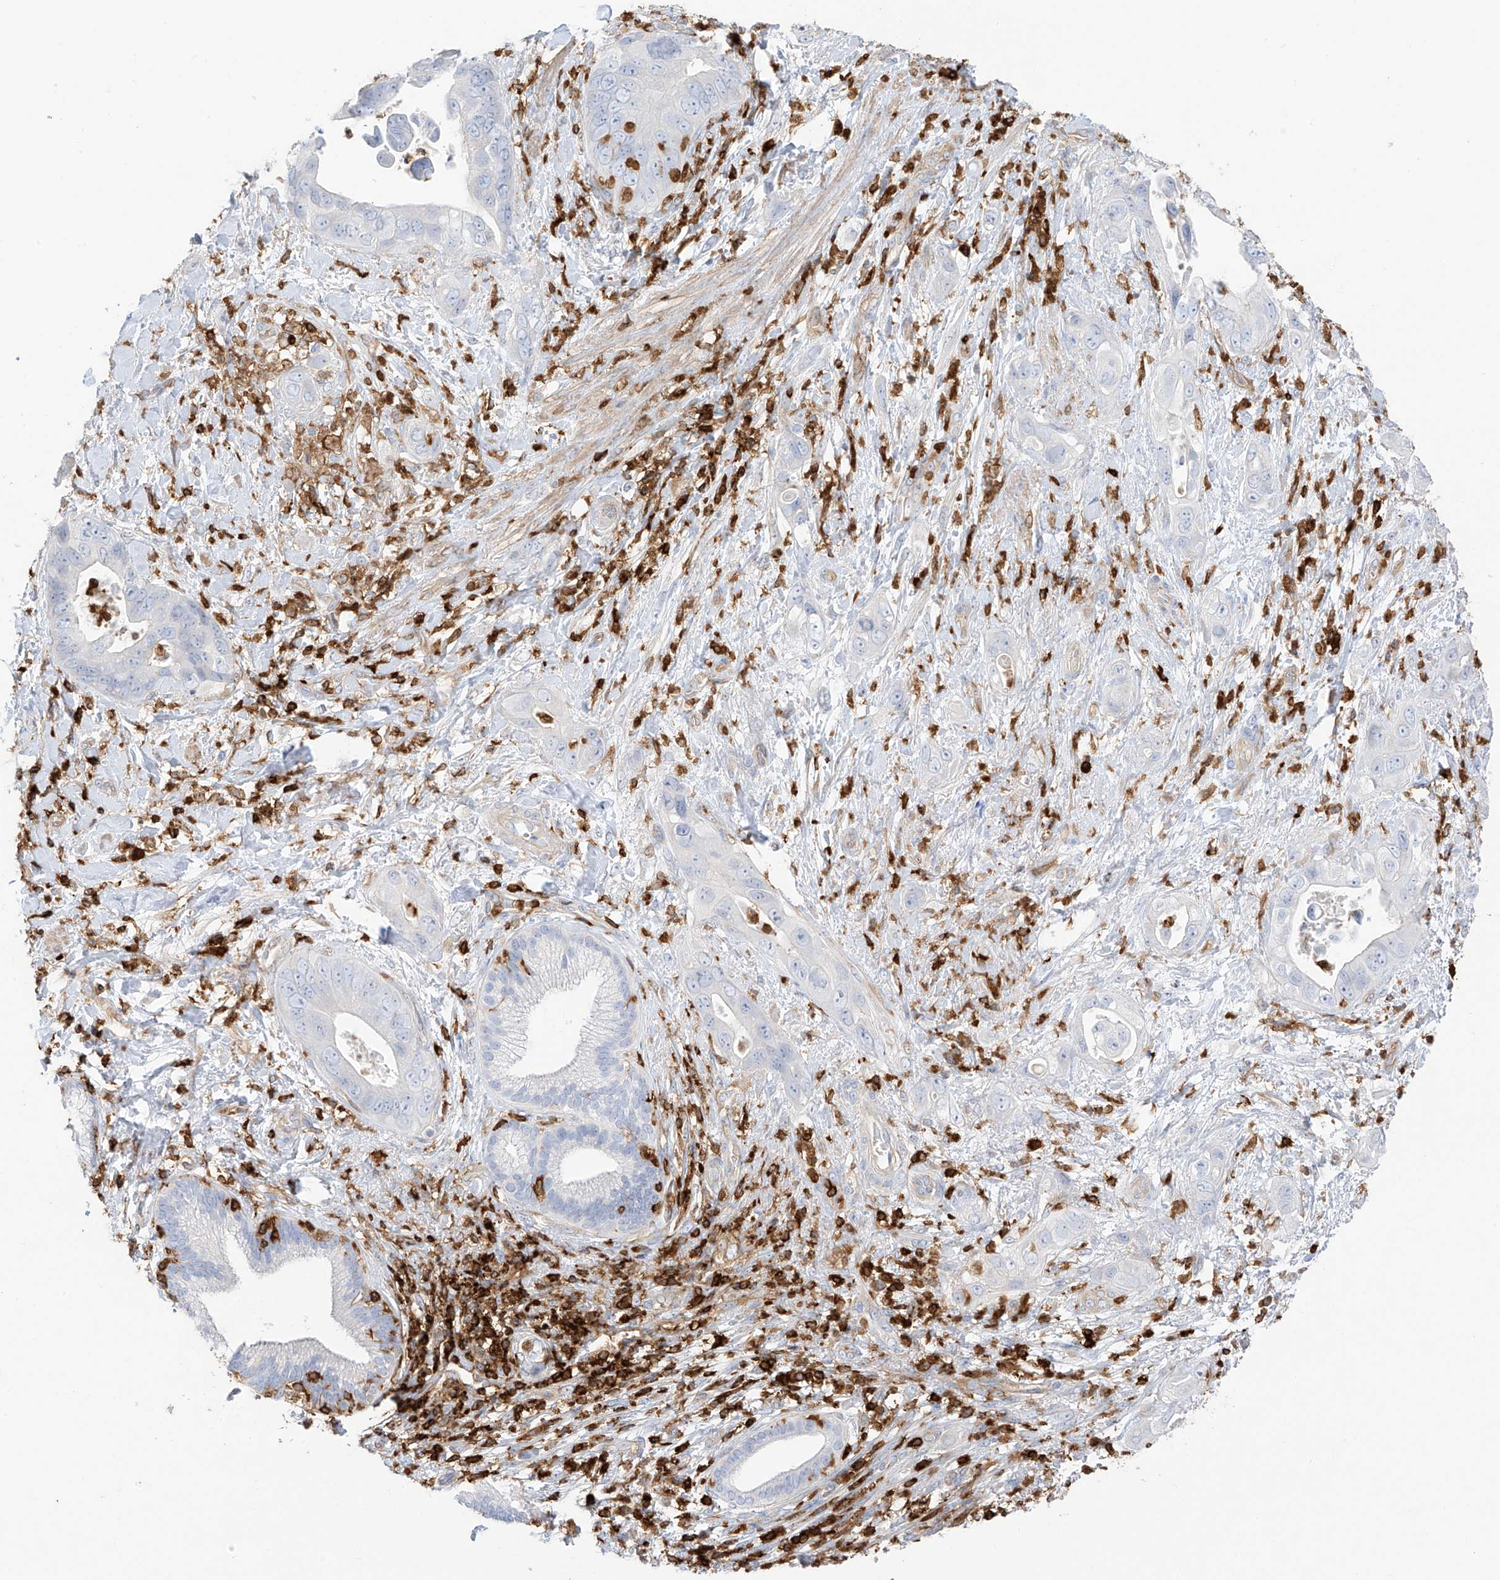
{"staining": {"intensity": "negative", "quantity": "none", "location": "none"}, "tissue": "pancreatic cancer", "cell_type": "Tumor cells", "image_type": "cancer", "snomed": [{"axis": "morphology", "description": "Adenocarcinoma, NOS"}, {"axis": "topography", "description": "Pancreas"}], "caption": "The histopathology image demonstrates no staining of tumor cells in adenocarcinoma (pancreatic).", "gene": "ARHGAP25", "patient": {"sex": "female", "age": 78}}